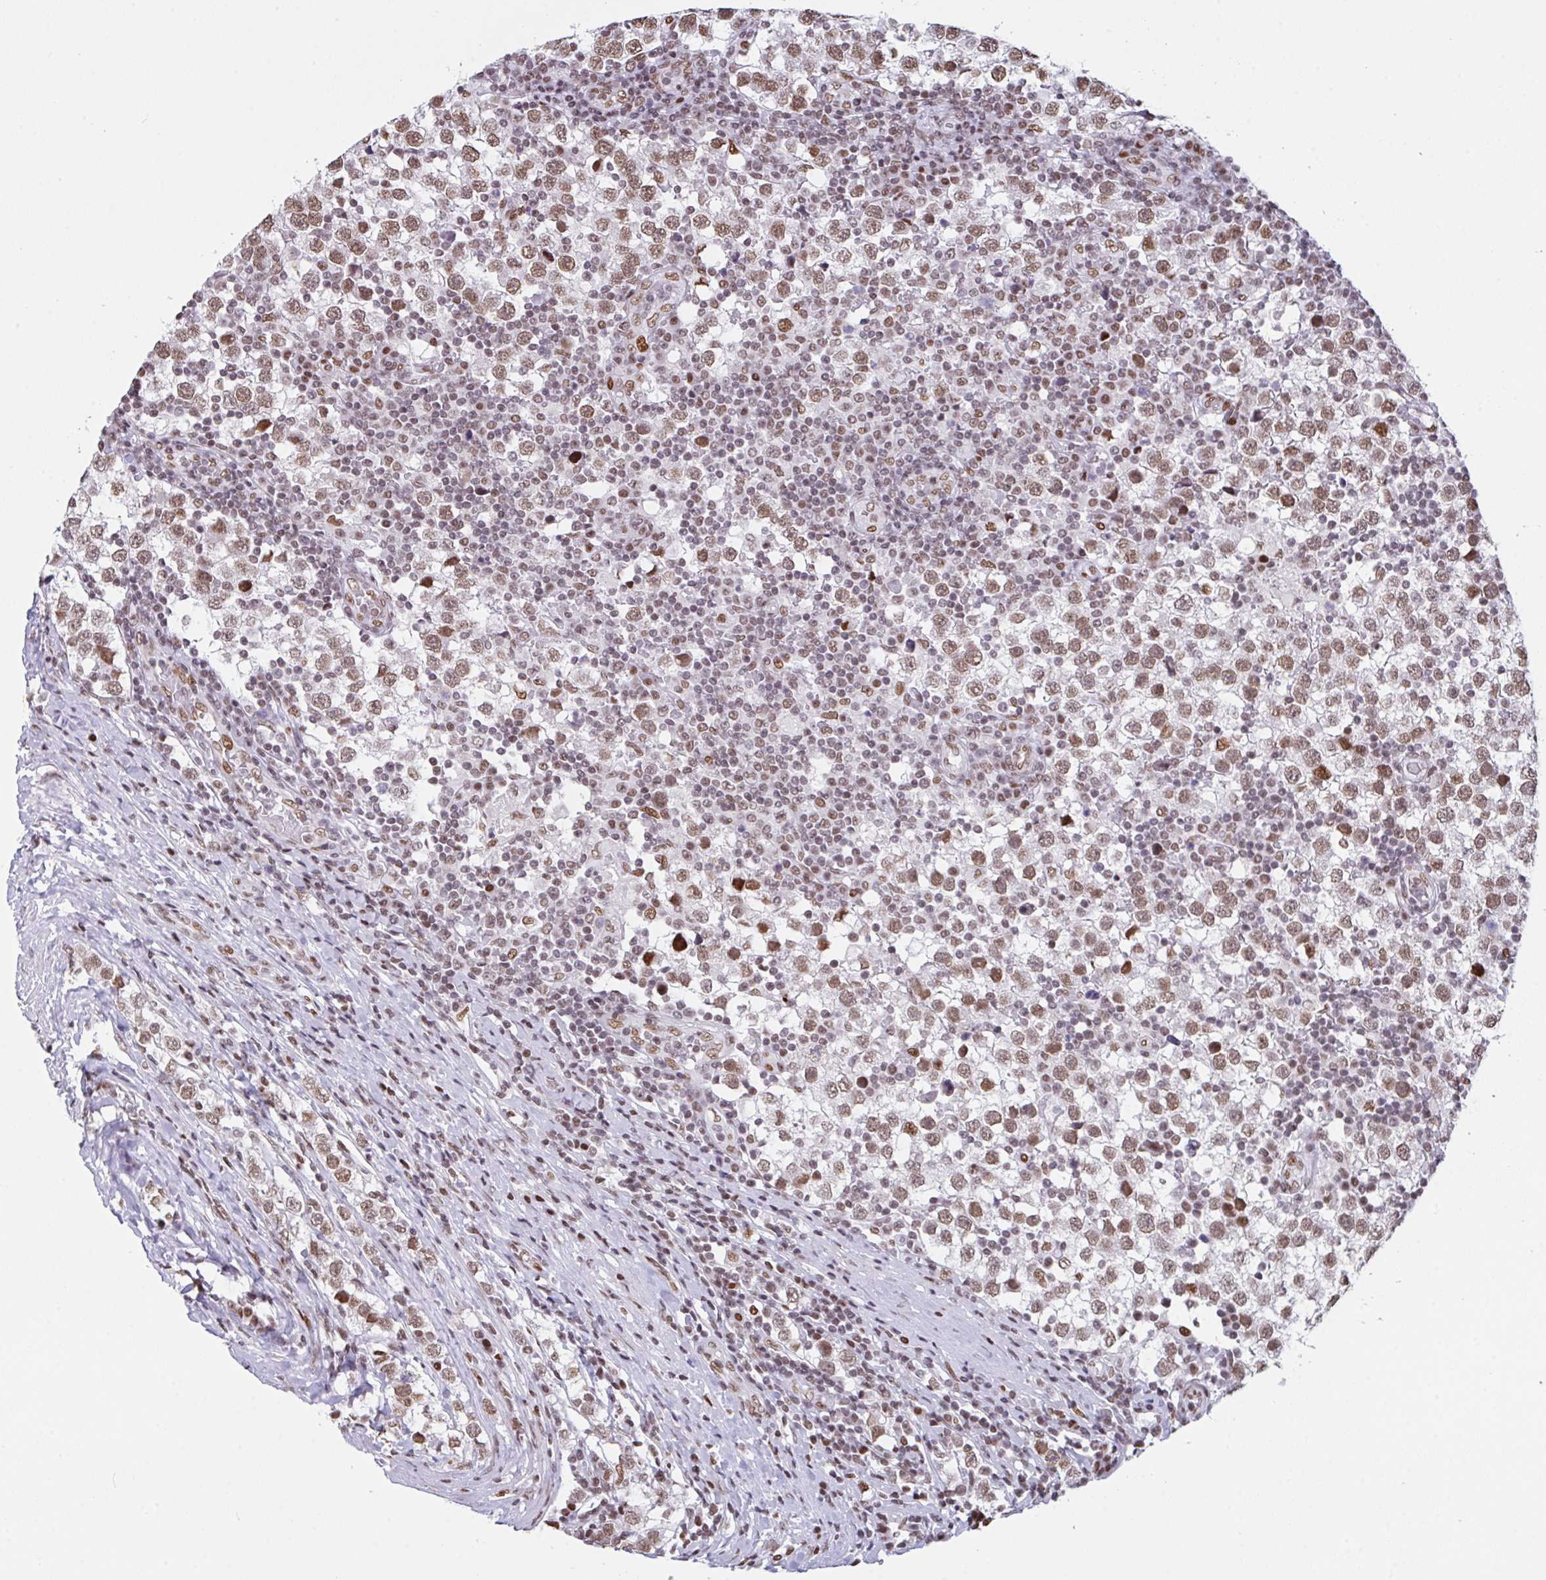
{"staining": {"intensity": "moderate", "quantity": ">75%", "location": "nuclear"}, "tissue": "testis cancer", "cell_type": "Tumor cells", "image_type": "cancer", "snomed": [{"axis": "morphology", "description": "Seminoma, NOS"}, {"axis": "topography", "description": "Testis"}], "caption": "Moderate nuclear expression for a protein is present in approximately >75% of tumor cells of seminoma (testis) using immunohistochemistry.", "gene": "CLP1", "patient": {"sex": "male", "age": 34}}